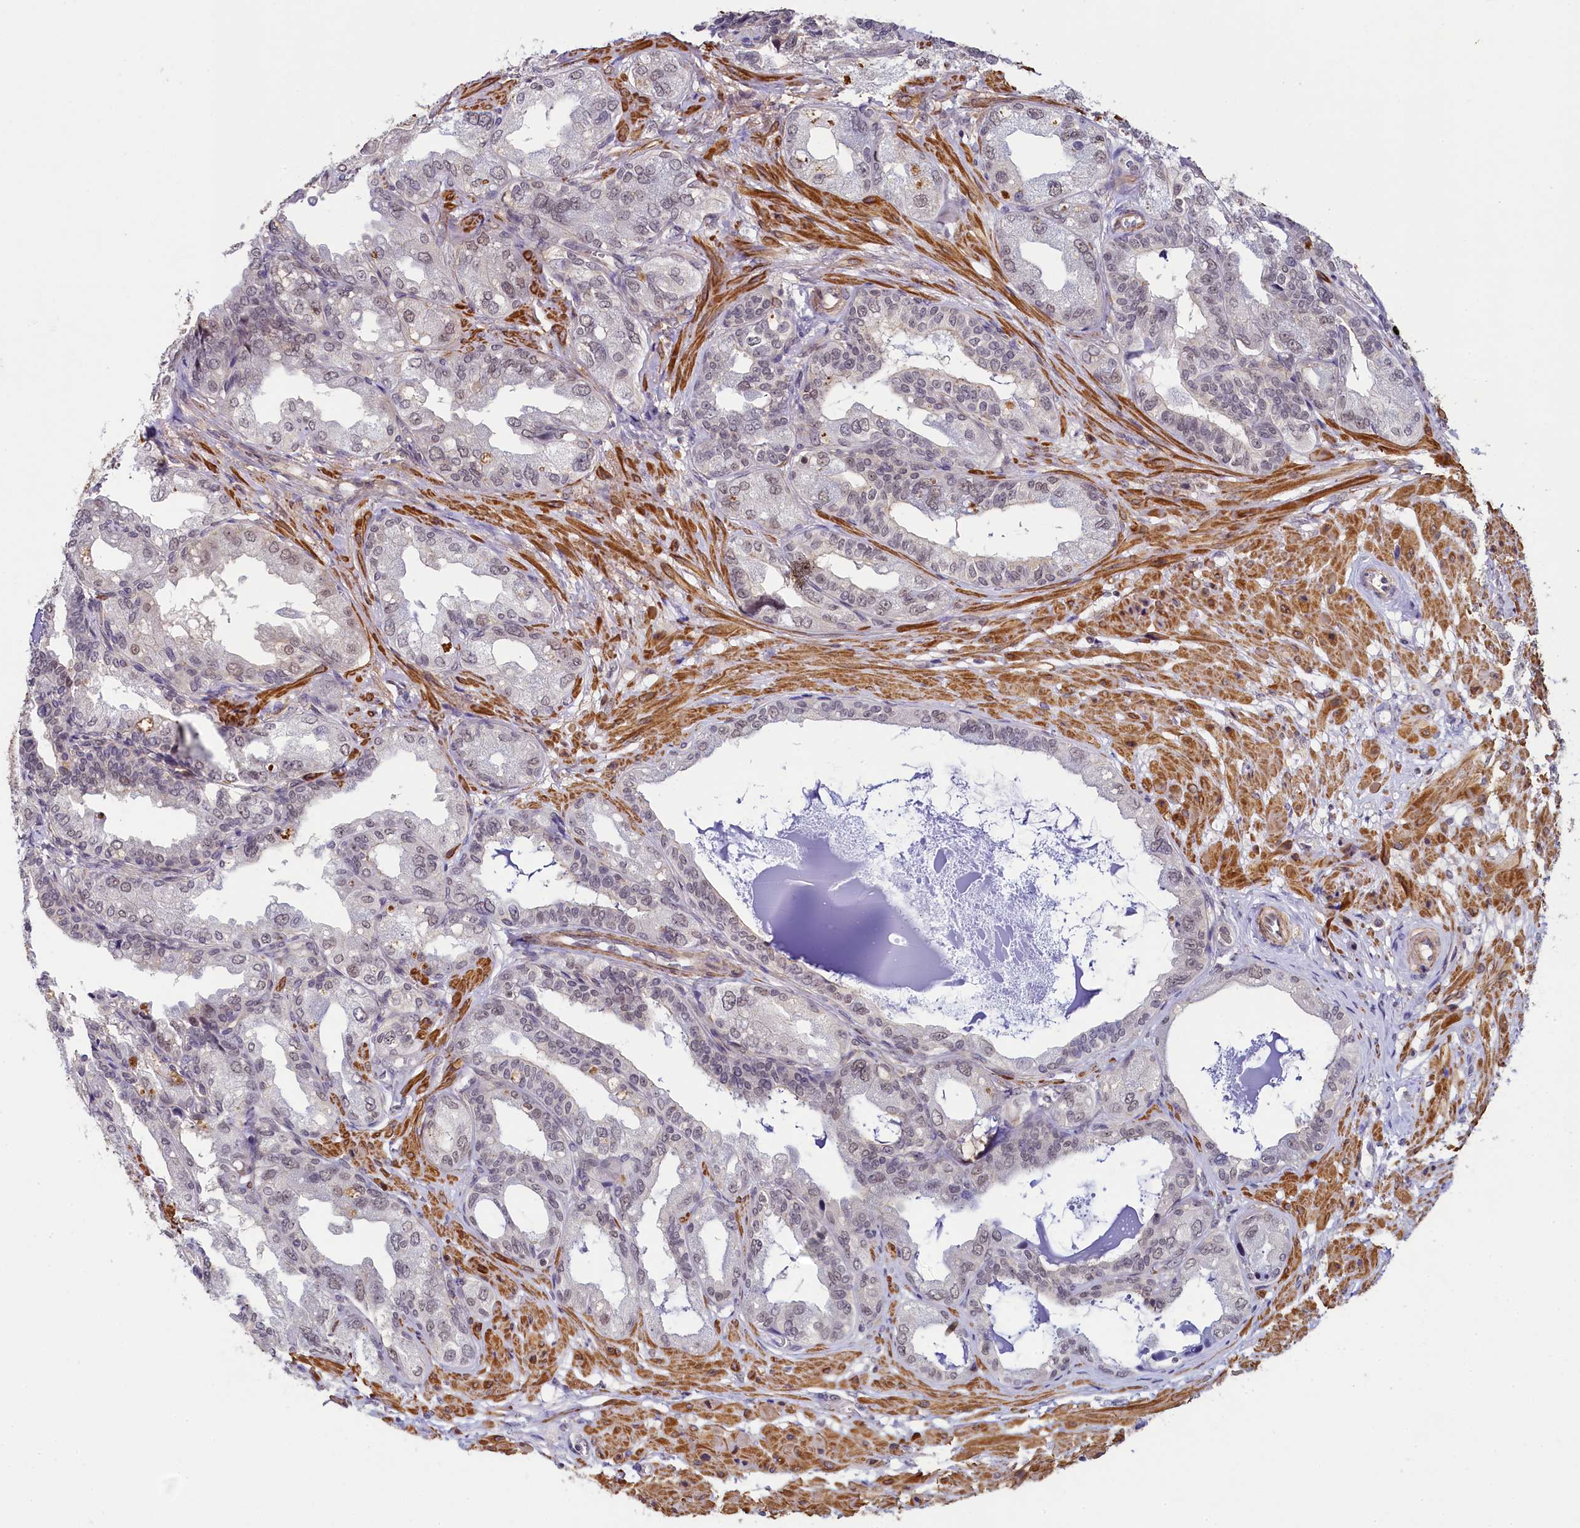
{"staining": {"intensity": "weak", "quantity": "25%-75%", "location": "nuclear"}, "tissue": "seminal vesicle", "cell_type": "Glandular cells", "image_type": "normal", "snomed": [{"axis": "morphology", "description": "Normal tissue, NOS"}, {"axis": "topography", "description": "Seminal veicle"}], "caption": "Immunohistochemistry (IHC) (DAB (3,3'-diaminobenzidine)) staining of normal human seminal vesicle demonstrates weak nuclear protein expression in about 25%-75% of glandular cells.", "gene": "INTS14", "patient": {"sex": "male", "age": 63}}